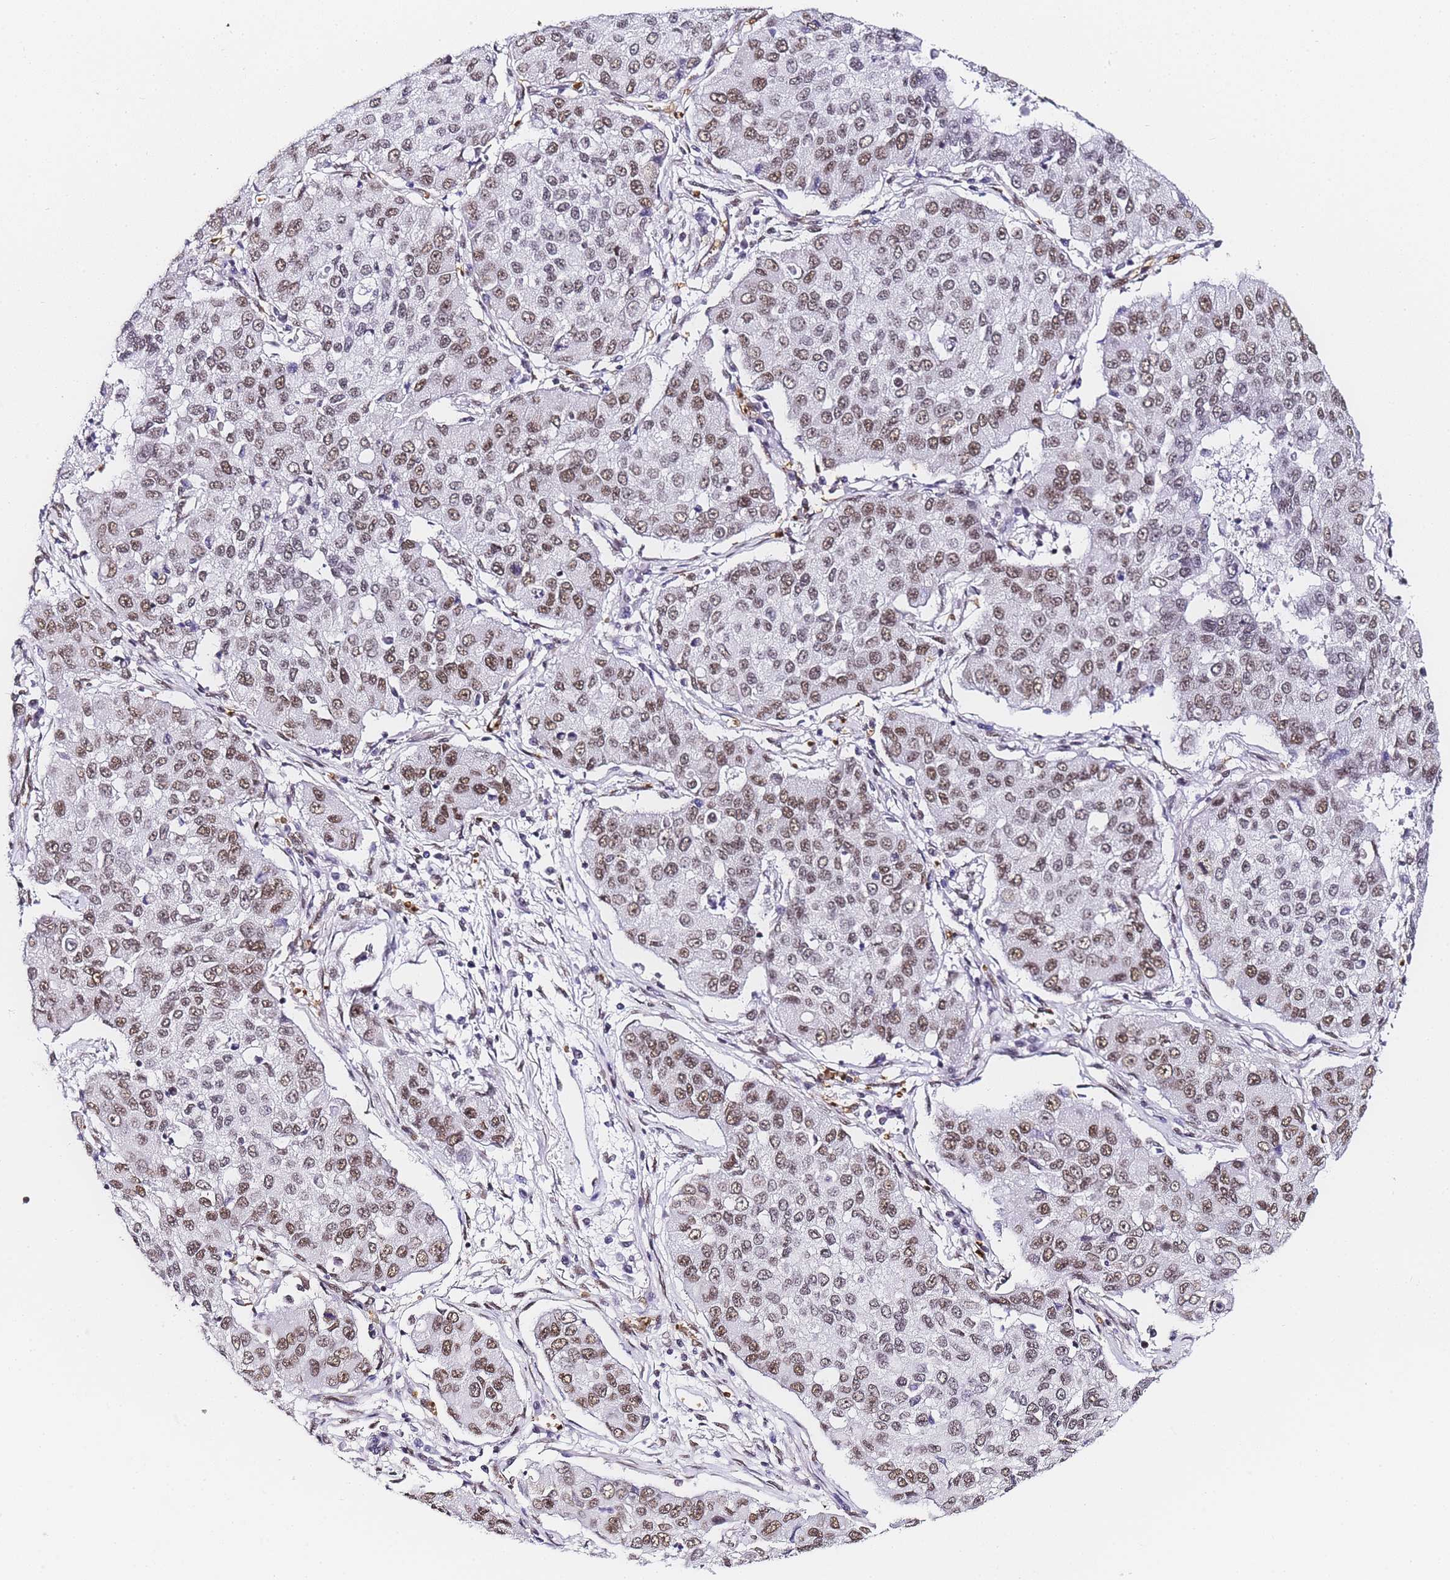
{"staining": {"intensity": "moderate", "quantity": "25%-75%", "location": "nuclear"}, "tissue": "lung cancer", "cell_type": "Tumor cells", "image_type": "cancer", "snomed": [{"axis": "morphology", "description": "Squamous cell carcinoma, NOS"}, {"axis": "topography", "description": "Lung"}], "caption": "Approximately 25%-75% of tumor cells in lung squamous cell carcinoma show moderate nuclear protein expression as visualized by brown immunohistochemical staining.", "gene": "POLR1A", "patient": {"sex": "male", "age": 74}}